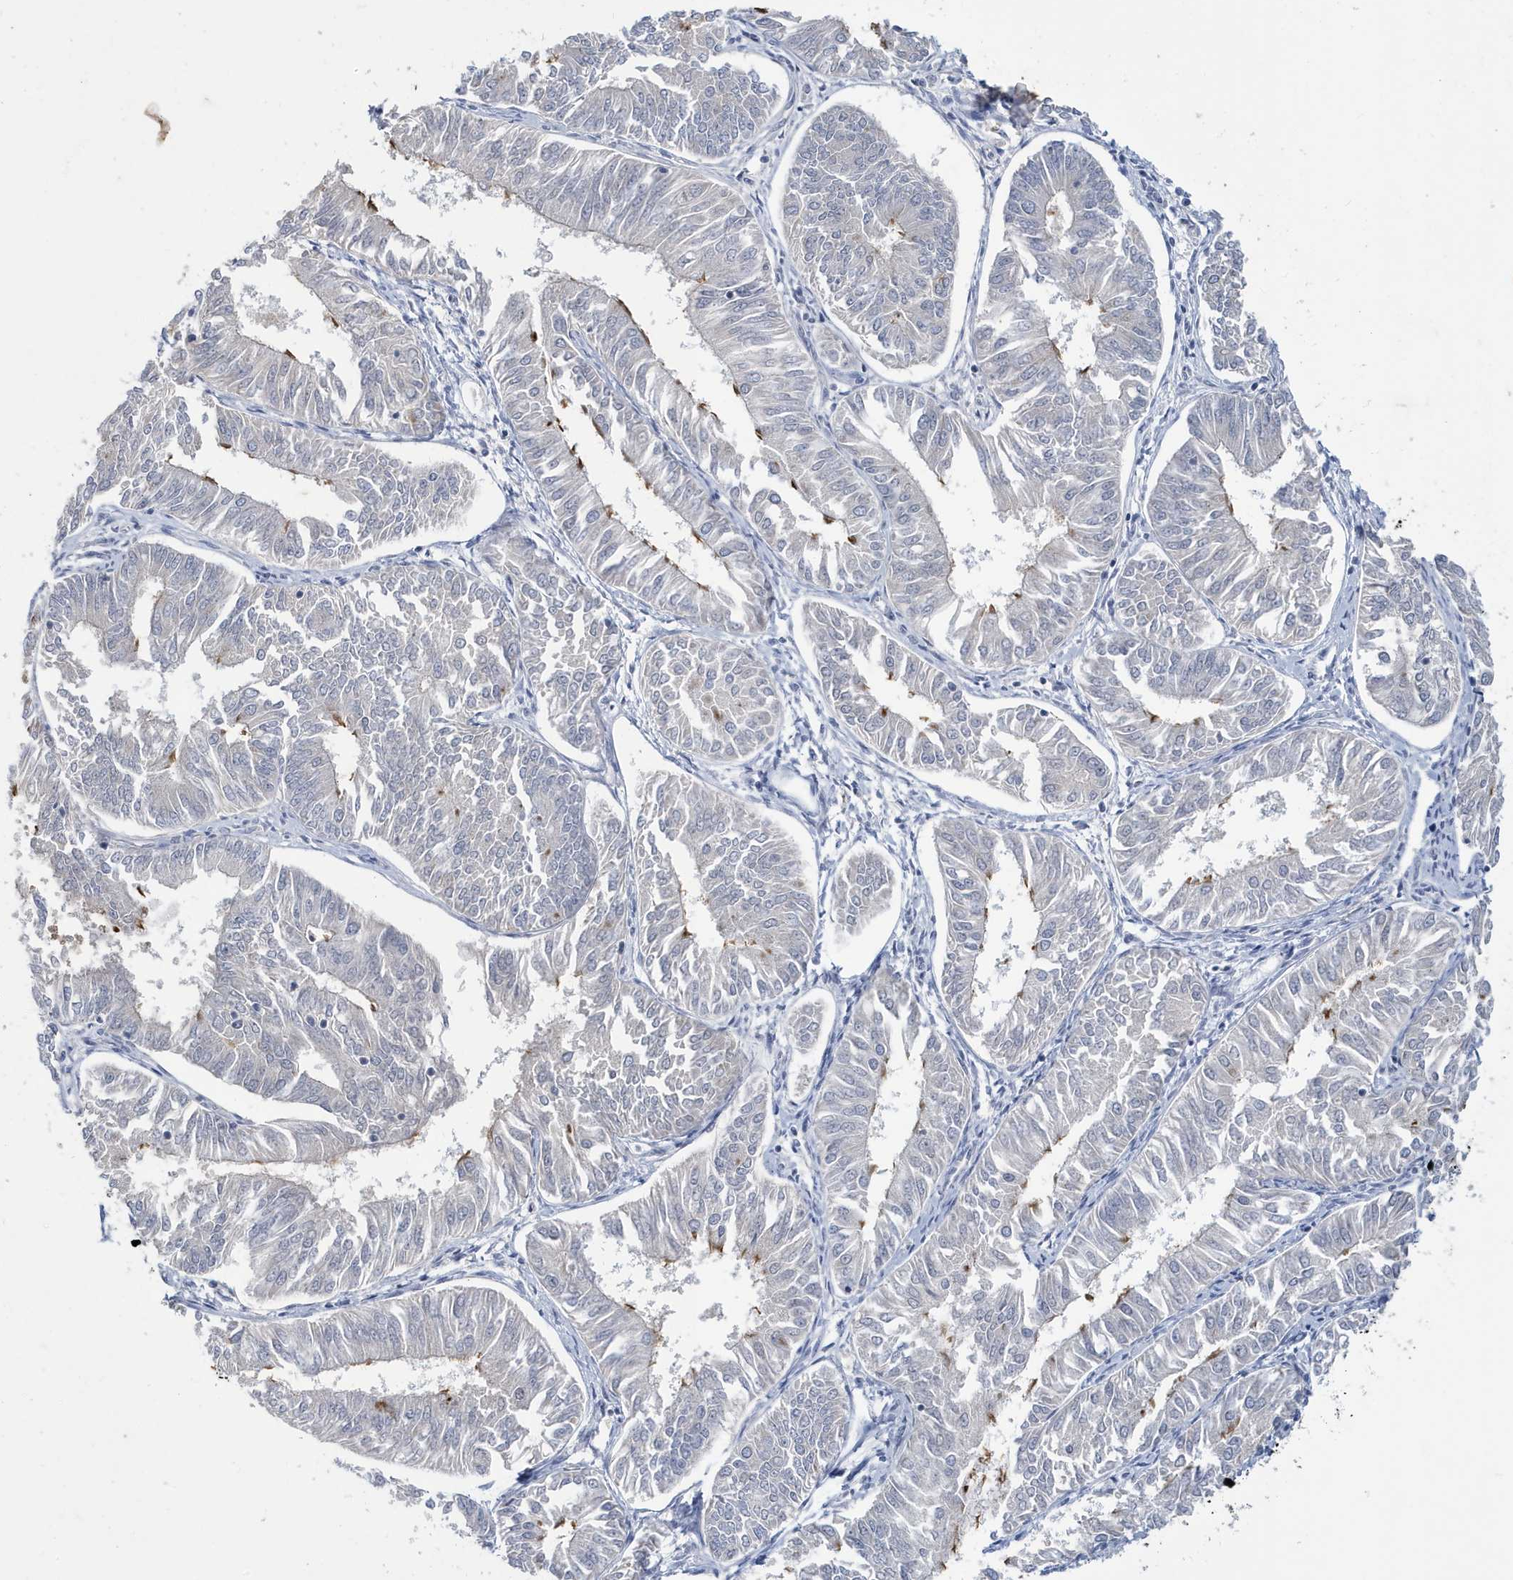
{"staining": {"intensity": "moderate", "quantity": "<25%", "location": "cytoplasmic/membranous"}, "tissue": "endometrial cancer", "cell_type": "Tumor cells", "image_type": "cancer", "snomed": [{"axis": "morphology", "description": "Adenocarcinoma, NOS"}, {"axis": "topography", "description": "Endometrium"}], "caption": "Tumor cells show moderate cytoplasmic/membranous positivity in approximately <25% of cells in endometrial cancer.", "gene": "ZNF654", "patient": {"sex": "female", "age": 58}}